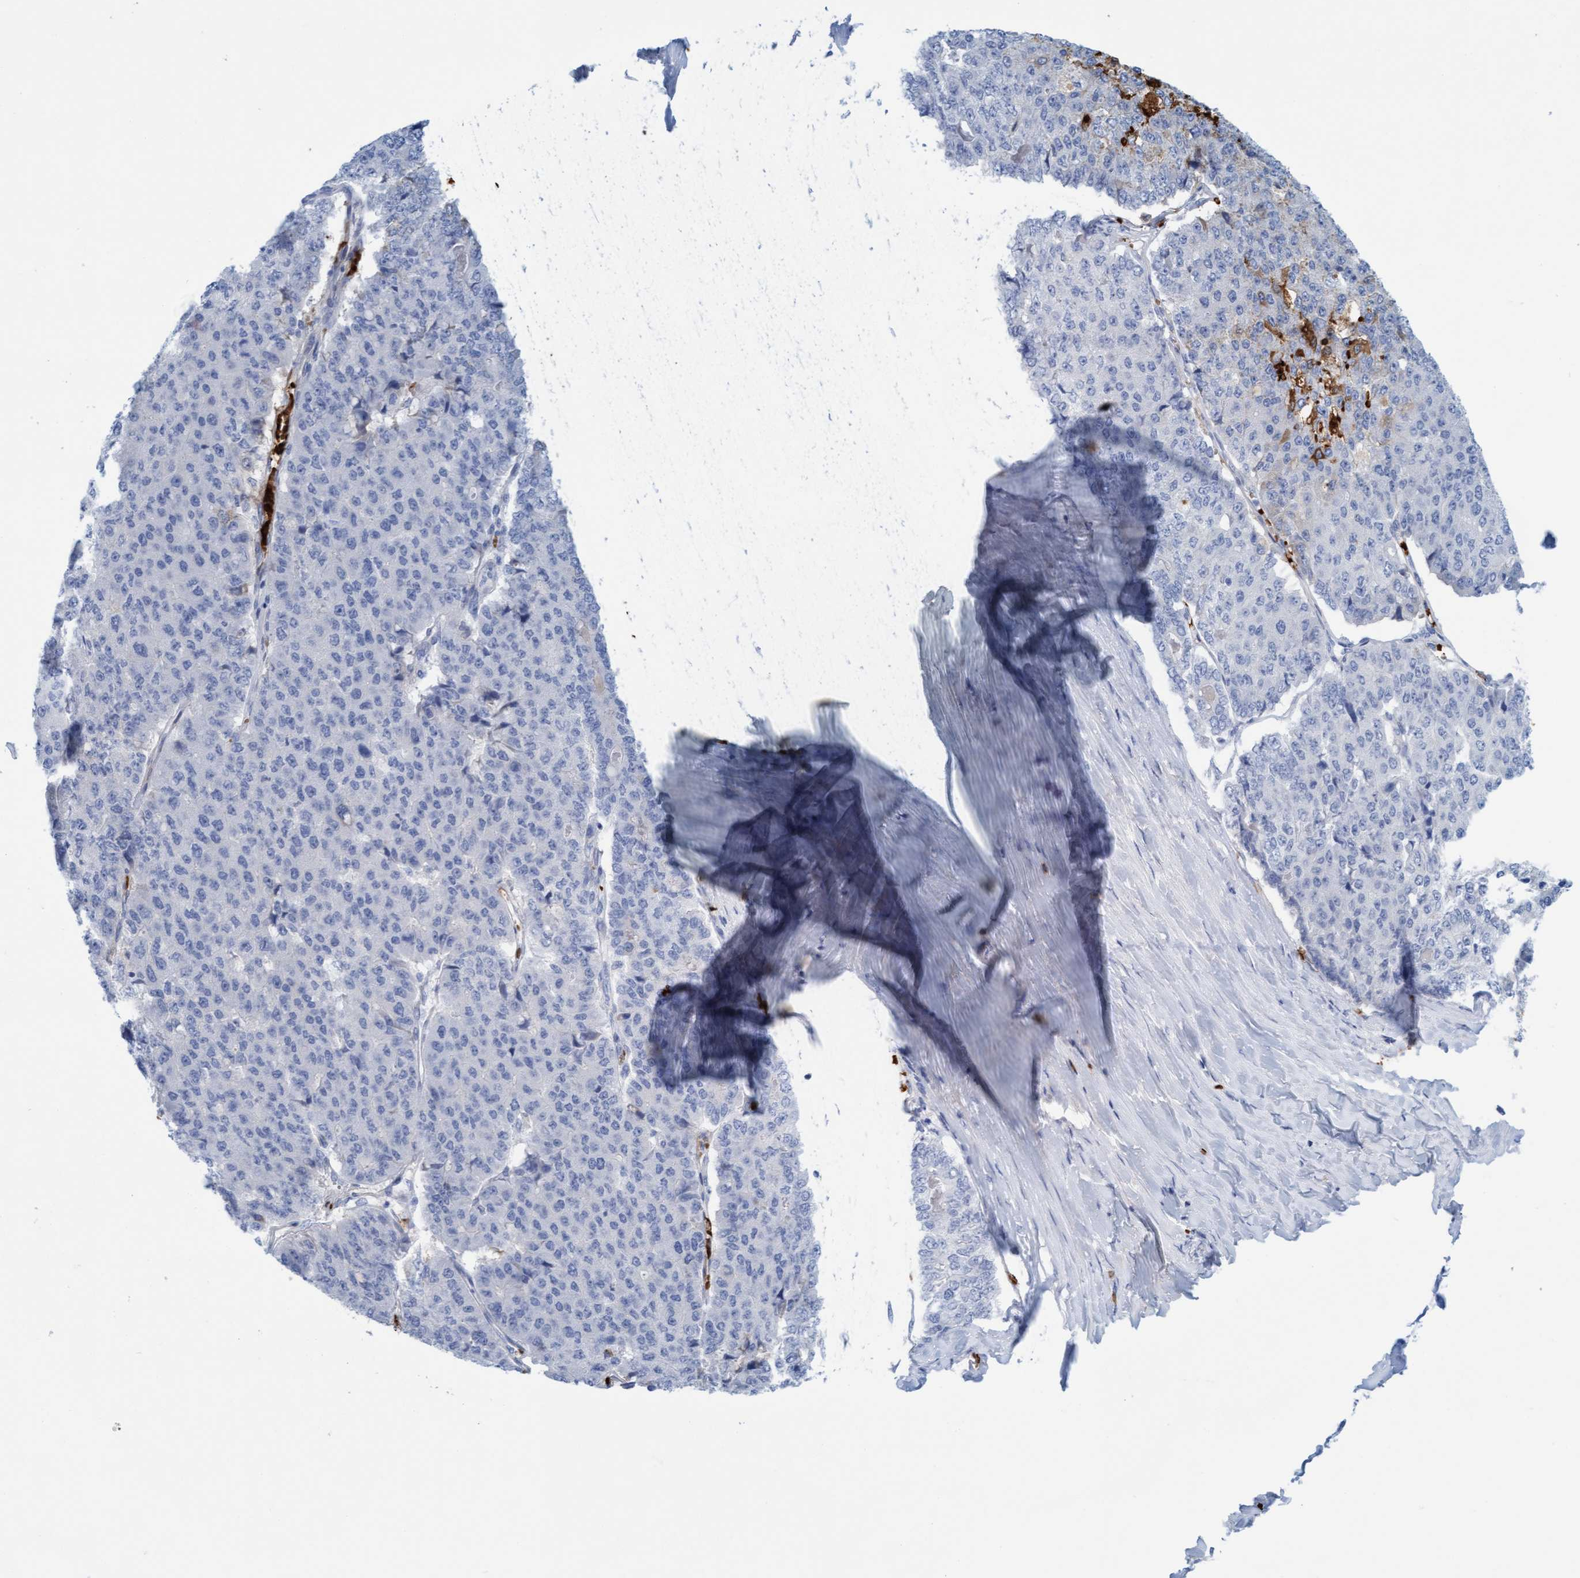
{"staining": {"intensity": "negative", "quantity": "none", "location": "none"}, "tissue": "pancreatic cancer", "cell_type": "Tumor cells", "image_type": "cancer", "snomed": [{"axis": "morphology", "description": "Adenocarcinoma, NOS"}, {"axis": "topography", "description": "Pancreas"}], "caption": "Tumor cells show no significant staining in pancreatic adenocarcinoma.", "gene": "P2RX5", "patient": {"sex": "male", "age": 50}}